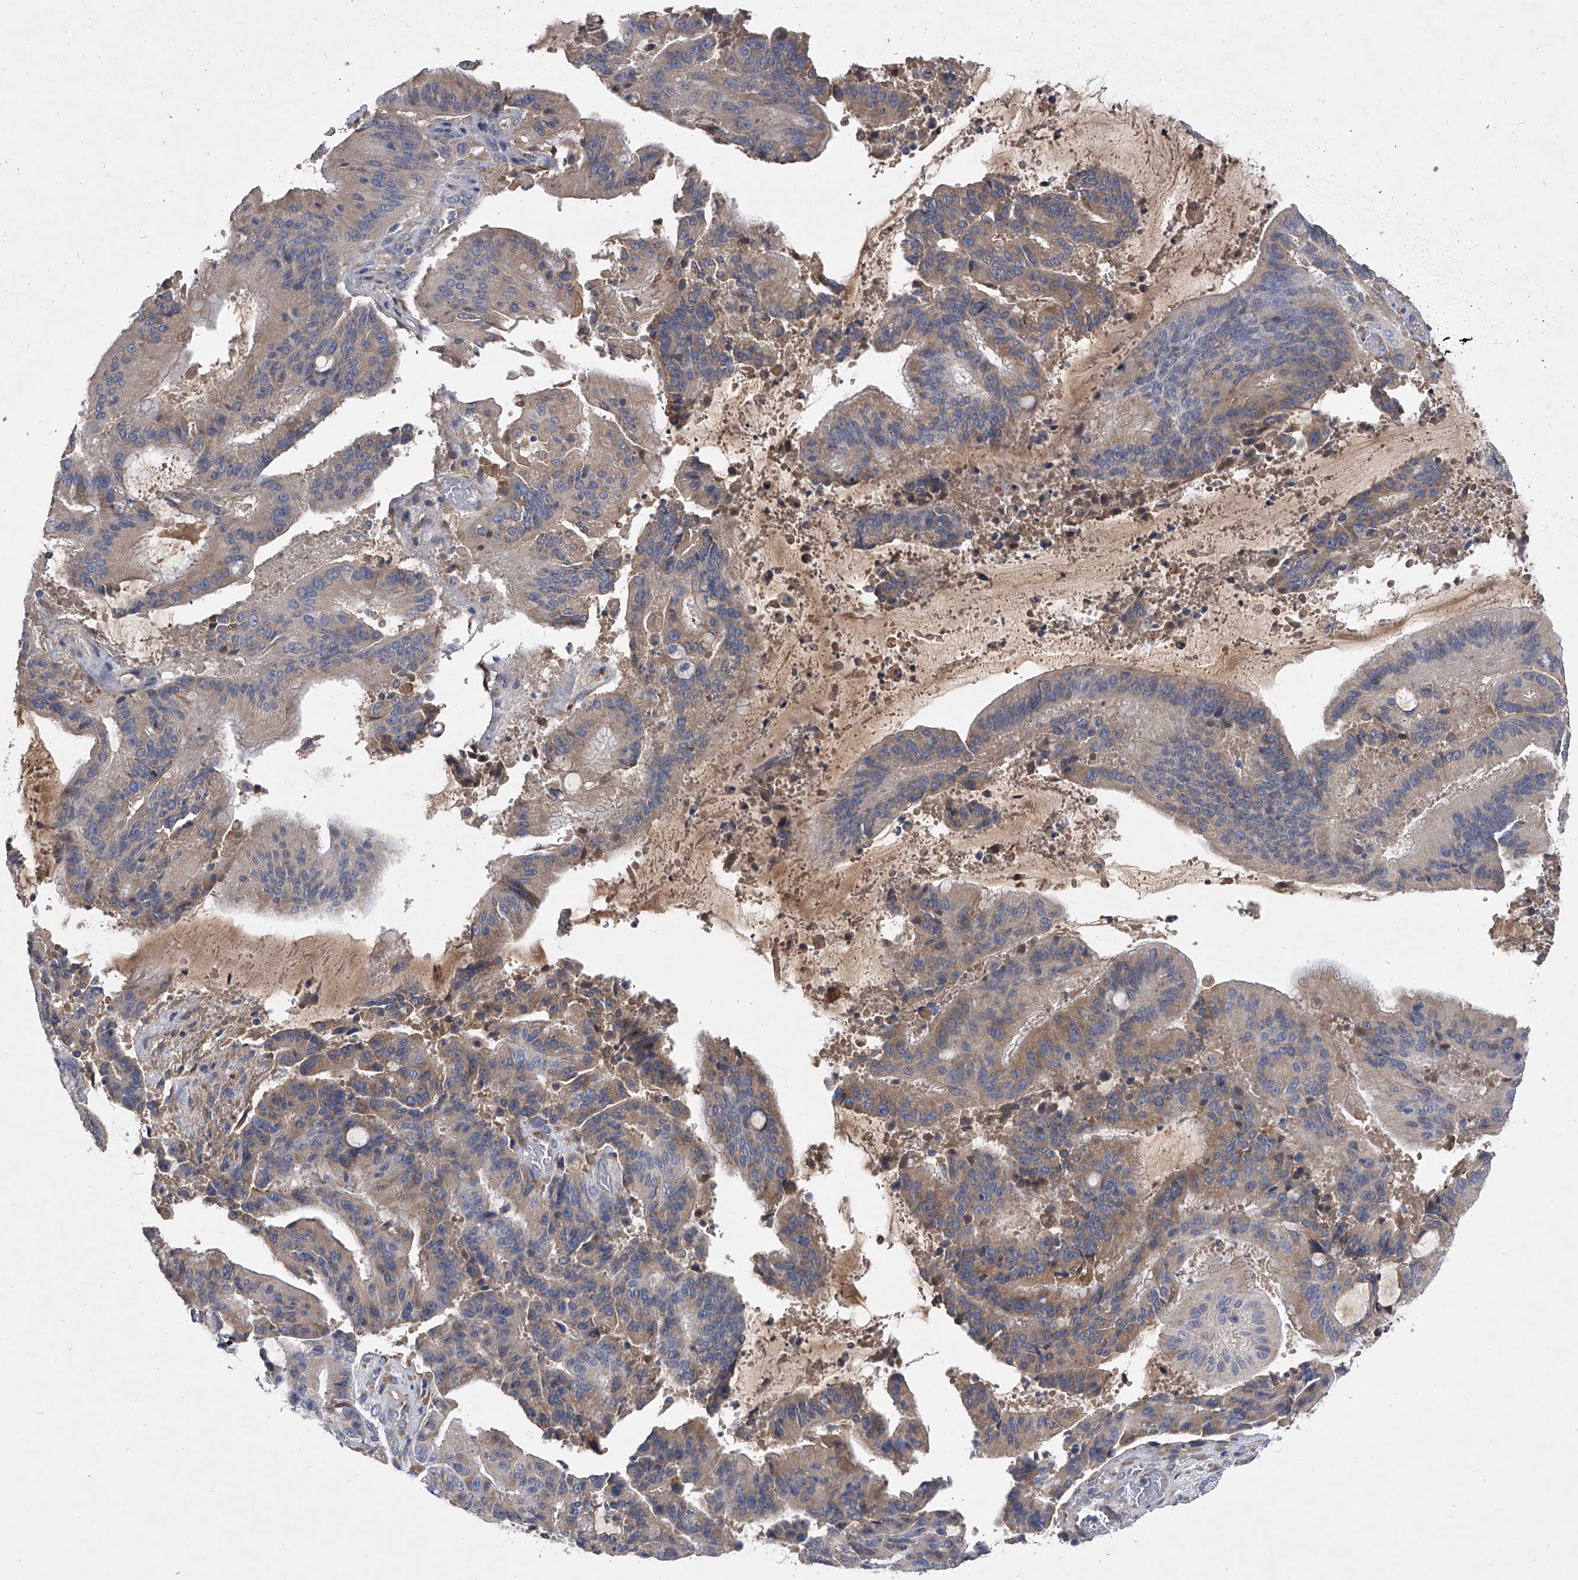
{"staining": {"intensity": "weak", "quantity": "25%-75%", "location": "cytoplasmic/membranous"}, "tissue": "liver cancer", "cell_type": "Tumor cells", "image_type": "cancer", "snomed": [{"axis": "morphology", "description": "Normal tissue, NOS"}, {"axis": "morphology", "description": "Cholangiocarcinoma"}, {"axis": "topography", "description": "Liver"}, {"axis": "topography", "description": "Peripheral nerve tissue"}], "caption": "Cholangiocarcinoma (liver) stained for a protein displays weak cytoplasmic/membranous positivity in tumor cells.", "gene": "CCR4", "patient": {"sex": "female", "age": 73}}